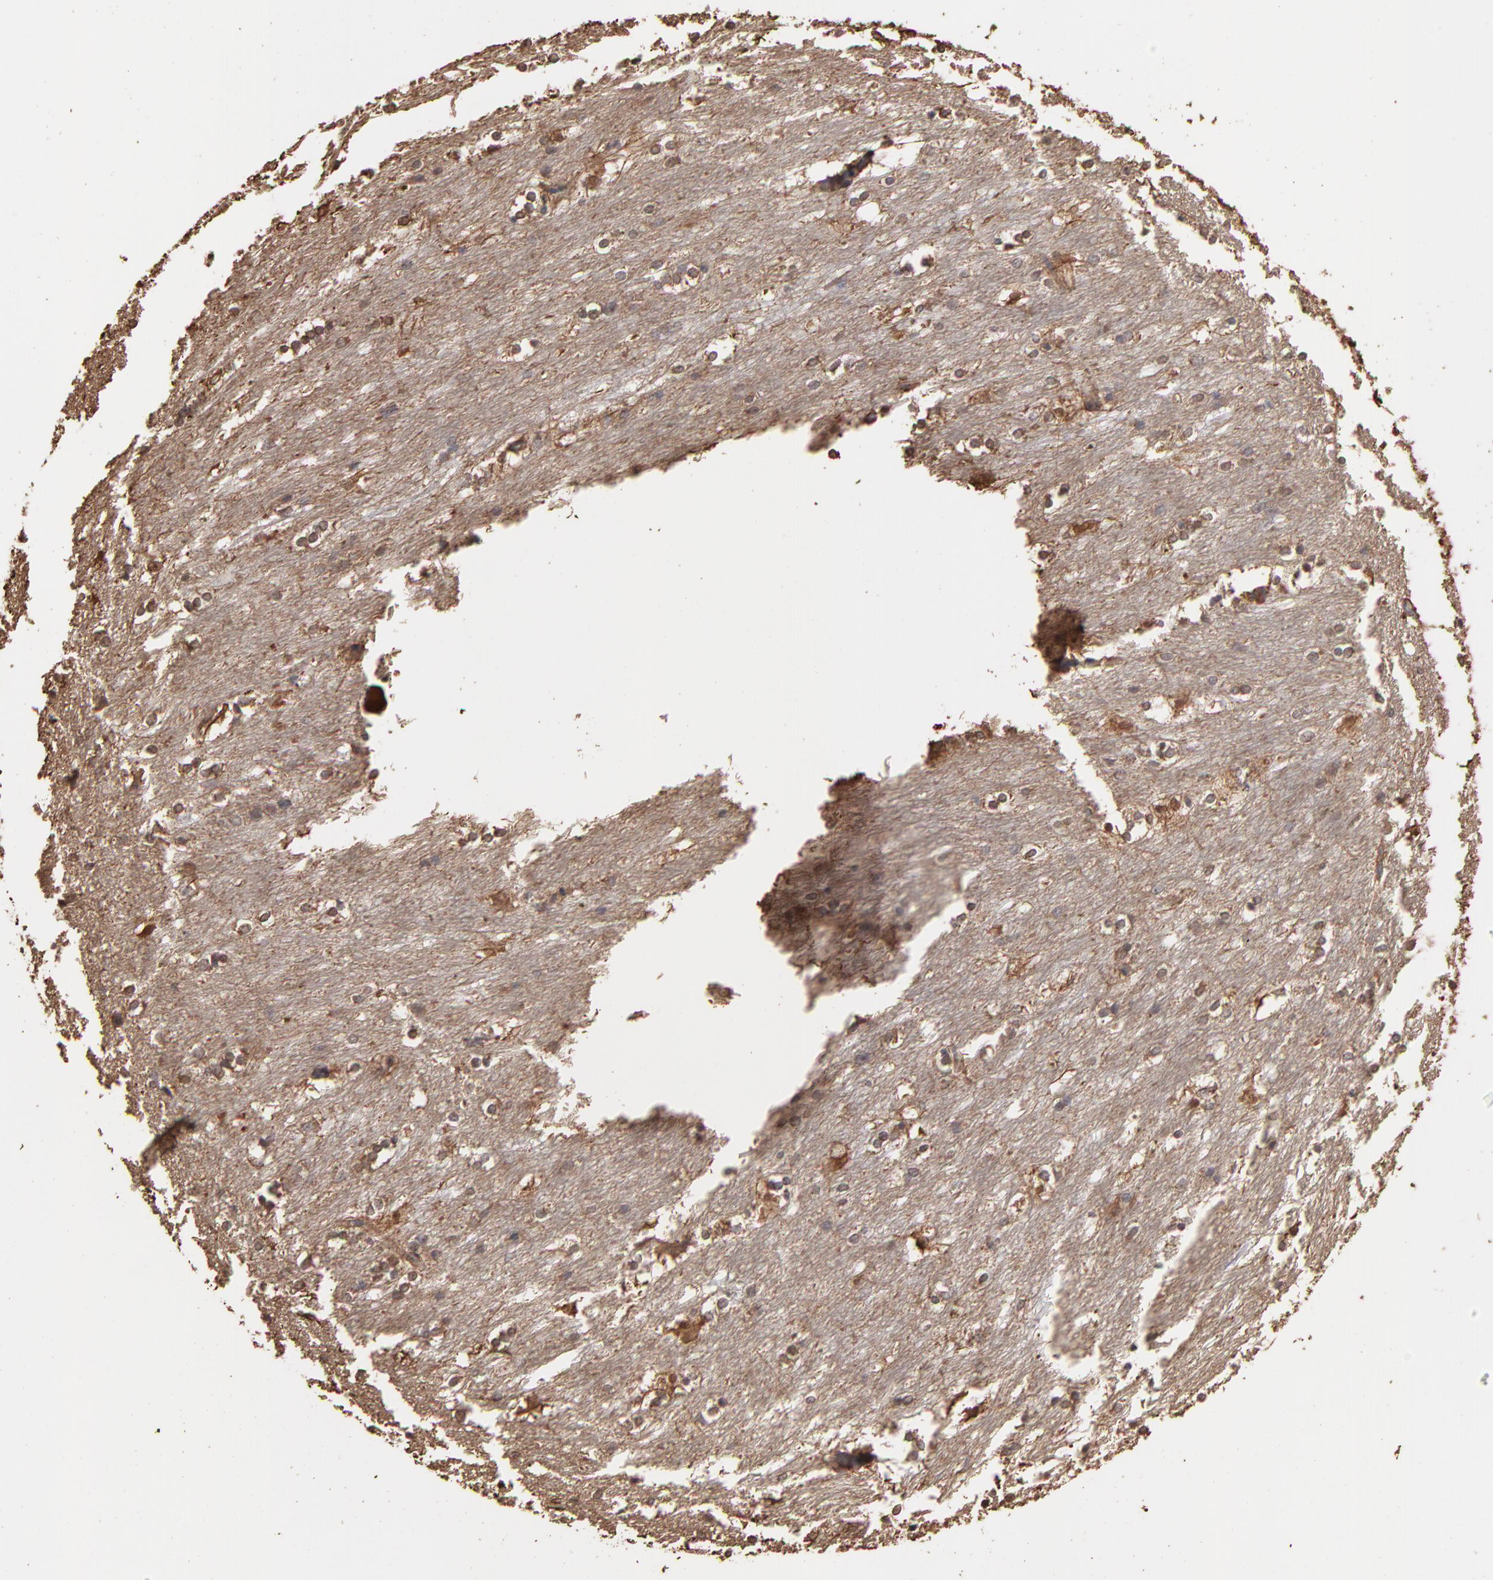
{"staining": {"intensity": "moderate", "quantity": "<25%", "location": "cytoplasmic/membranous,nuclear"}, "tissue": "caudate", "cell_type": "Glial cells", "image_type": "normal", "snomed": [{"axis": "morphology", "description": "Normal tissue, NOS"}, {"axis": "topography", "description": "Lateral ventricle wall"}], "caption": "Immunohistochemistry (IHC) micrograph of benign human caudate stained for a protein (brown), which shows low levels of moderate cytoplasmic/membranous,nuclear expression in approximately <25% of glial cells.", "gene": "TANGO2", "patient": {"sex": "female", "age": 19}}